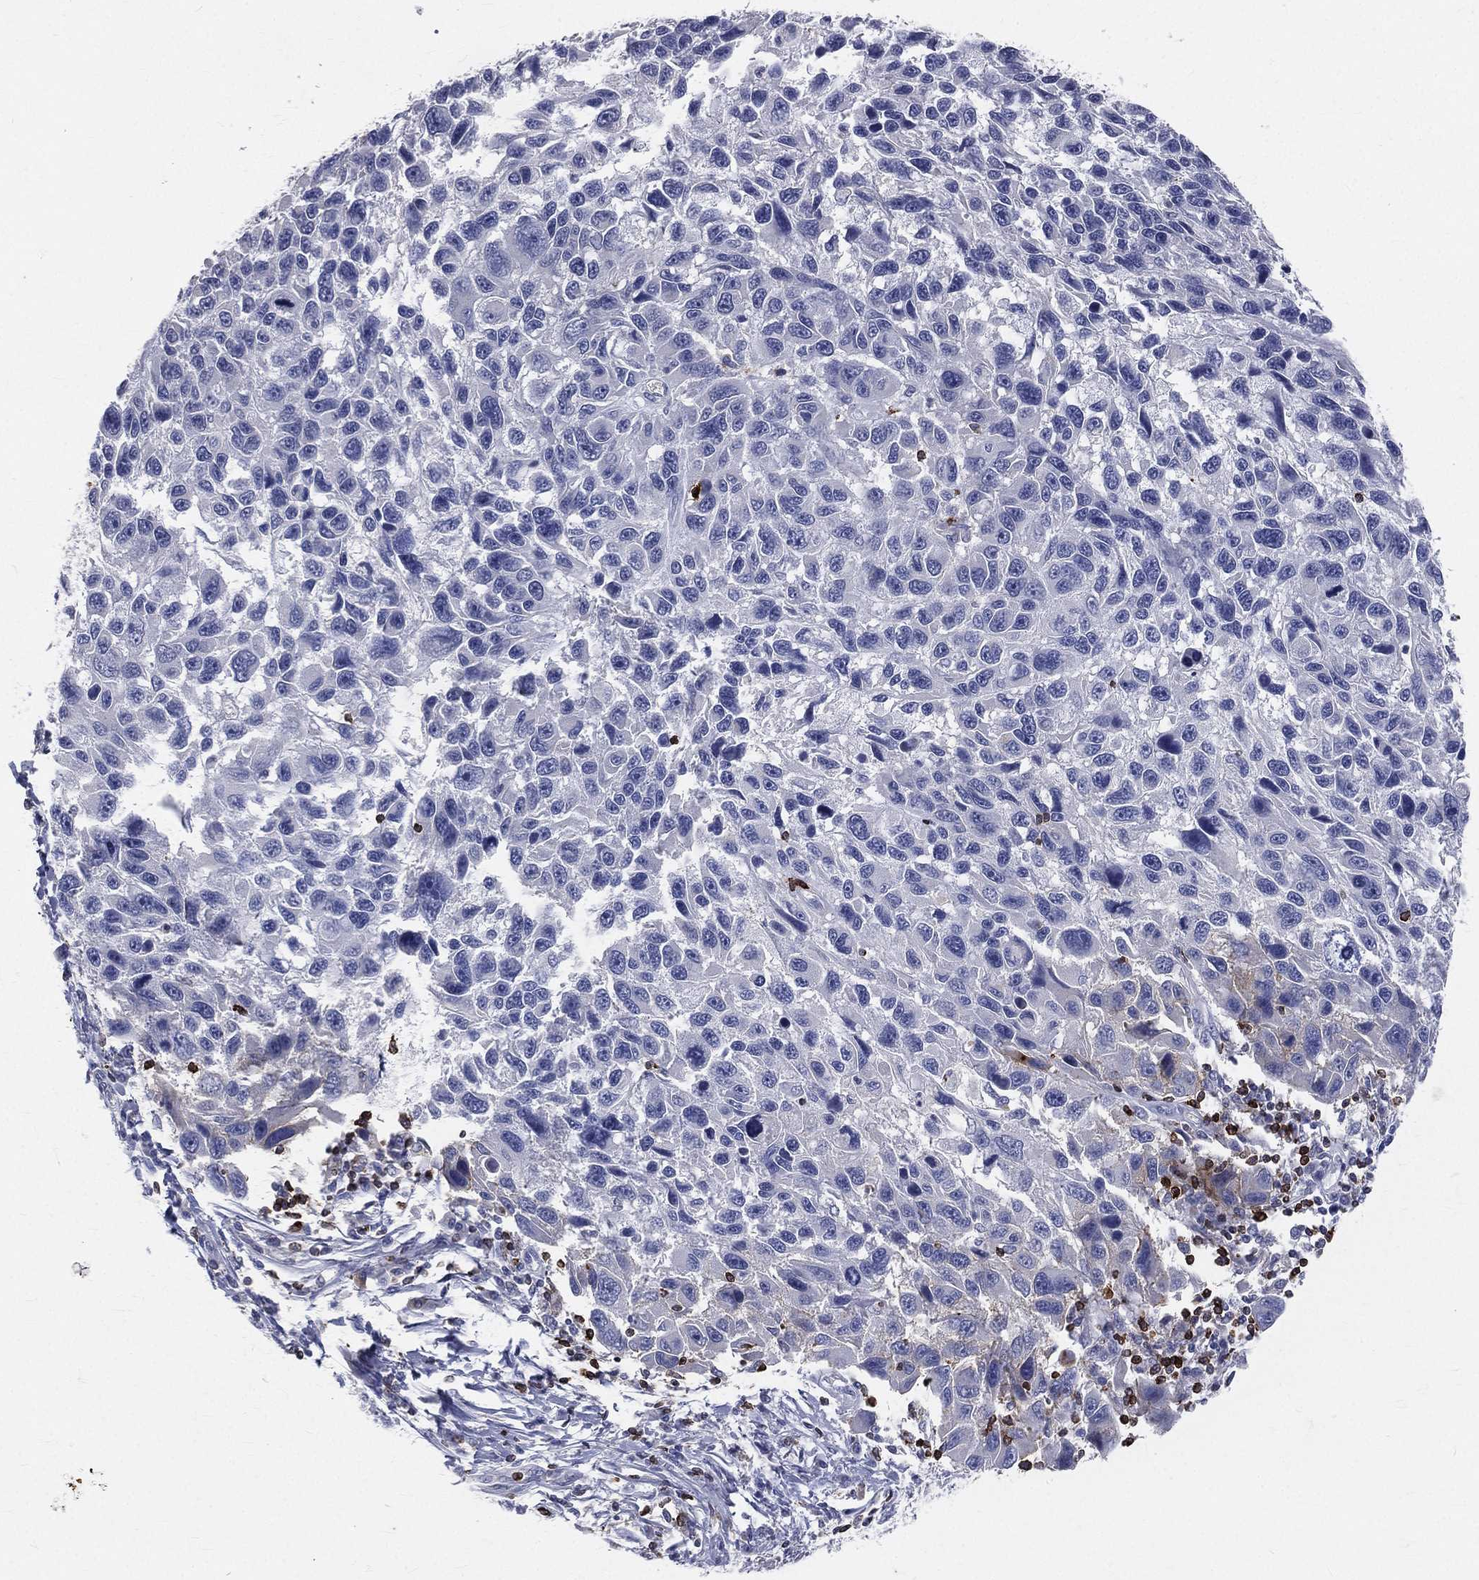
{"staining": {"intensity": "negative", "quantity": "none", "location": "none"}, "tissue": "melanoma", "cell_type": "Tumor cells", "image_type": "cancer", "snomed": [{"axis": "morphology", "description": "Malignant melanoma, NOS"}, {"axis": "topography", "description": "Skin"}], "caption": "Histopathology image shows no significant protein positivity in tumor cells of malignant melanoma.", "gene": "CTSW", "patient": {"sex": "male", "age": 53}}